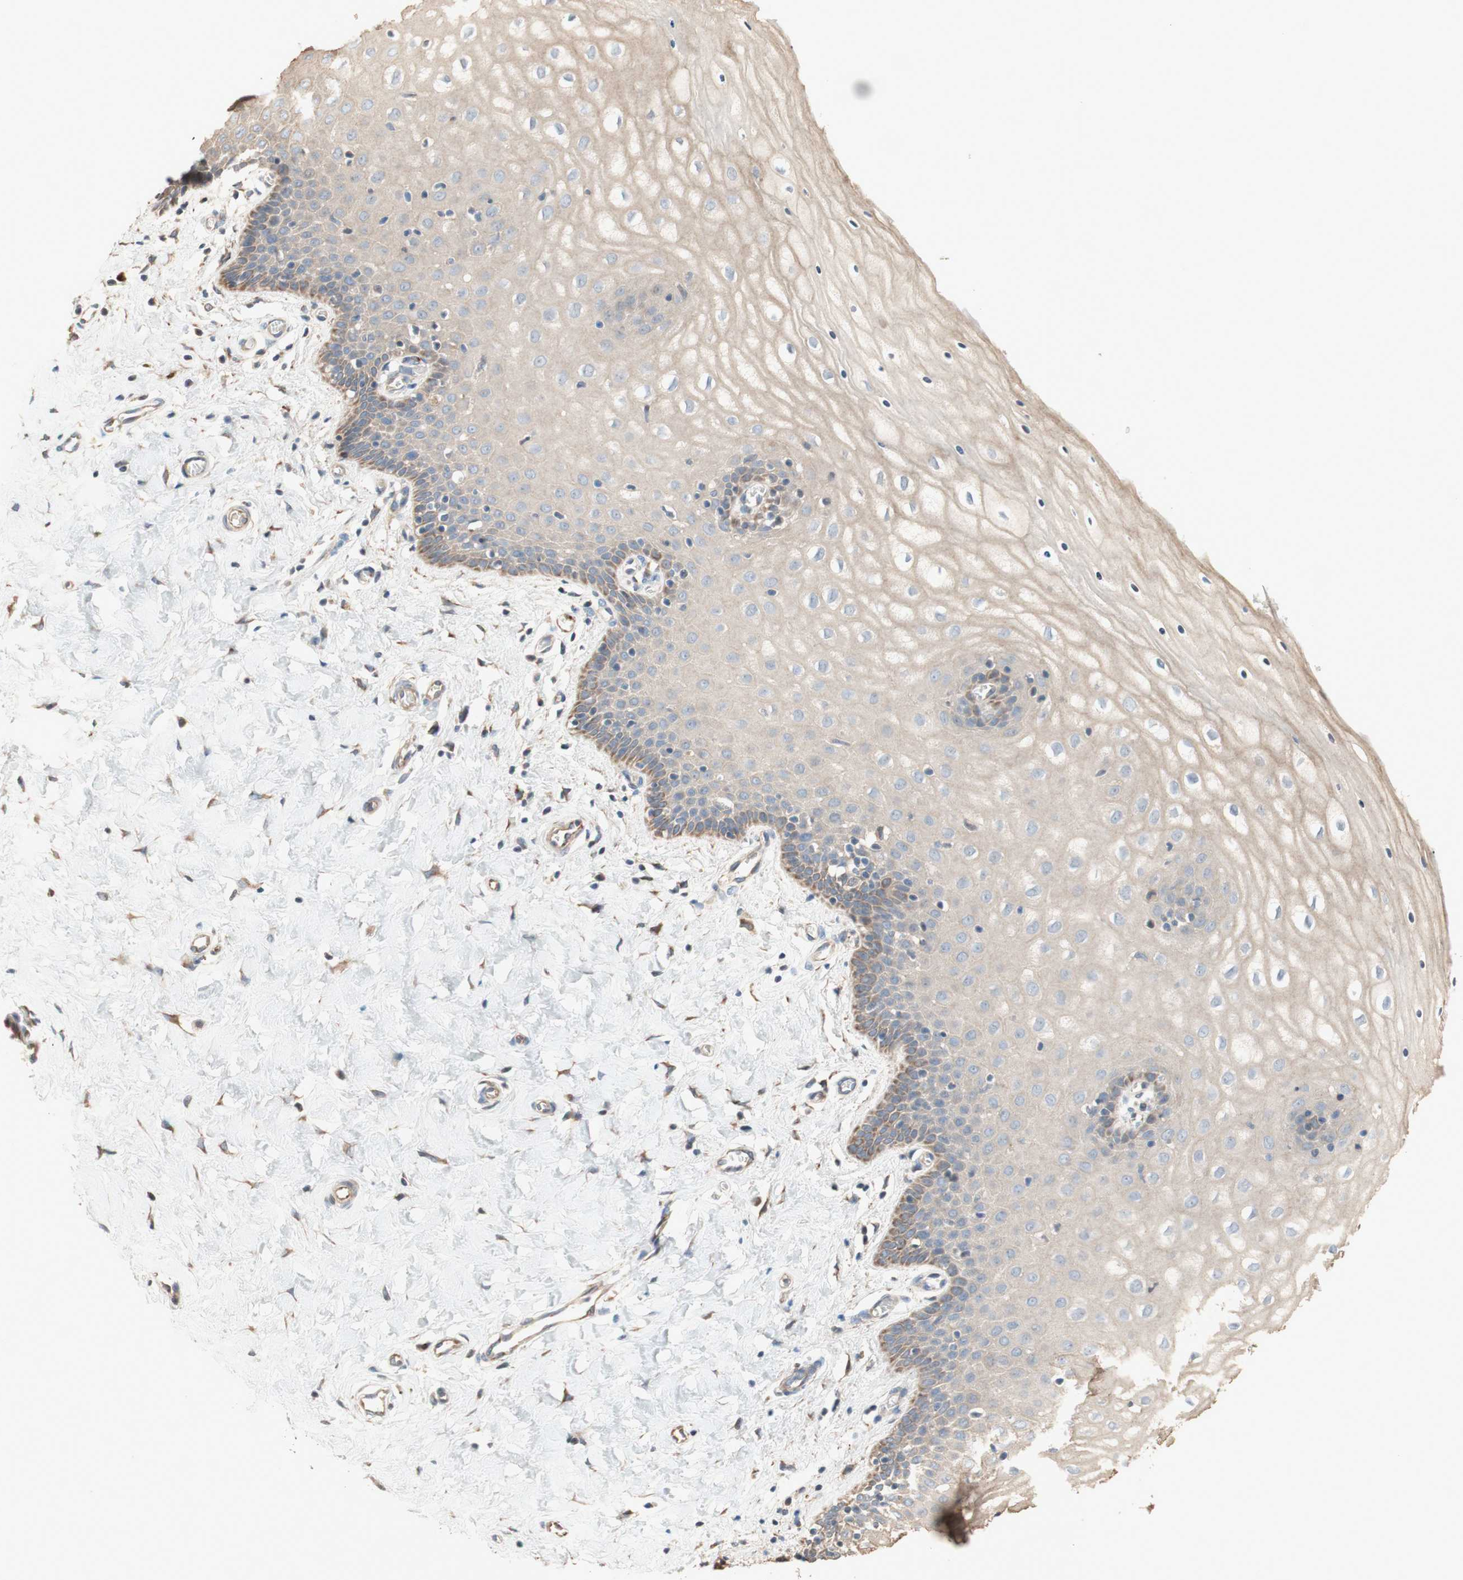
{"staining": {"intensity": "weak", "quantity": ">75%", "location": "cytoplasmic/membranous"}, "tissue": "cervix", "cell_type": "Glandular cells", "image_type": "normal", "snomed": [{"axis": "morphology", "description": "Normal tissue, NOS"}, {"axis": "topography", "description": "Cervix"}], "caption": "Immunohistochemistry (DAB (3,3'-diaminobenzidine)) staining of normal human cervix displays weak cytoplasmic/membranous protein staining in about >75% of glandular cells. (DAB (3,3'-diaminobenzidine) IHC, brown staining for protein, blue staining for nuclei).", "gene": "PTPN21", "patient": {"sex": "female", "age": 55}}